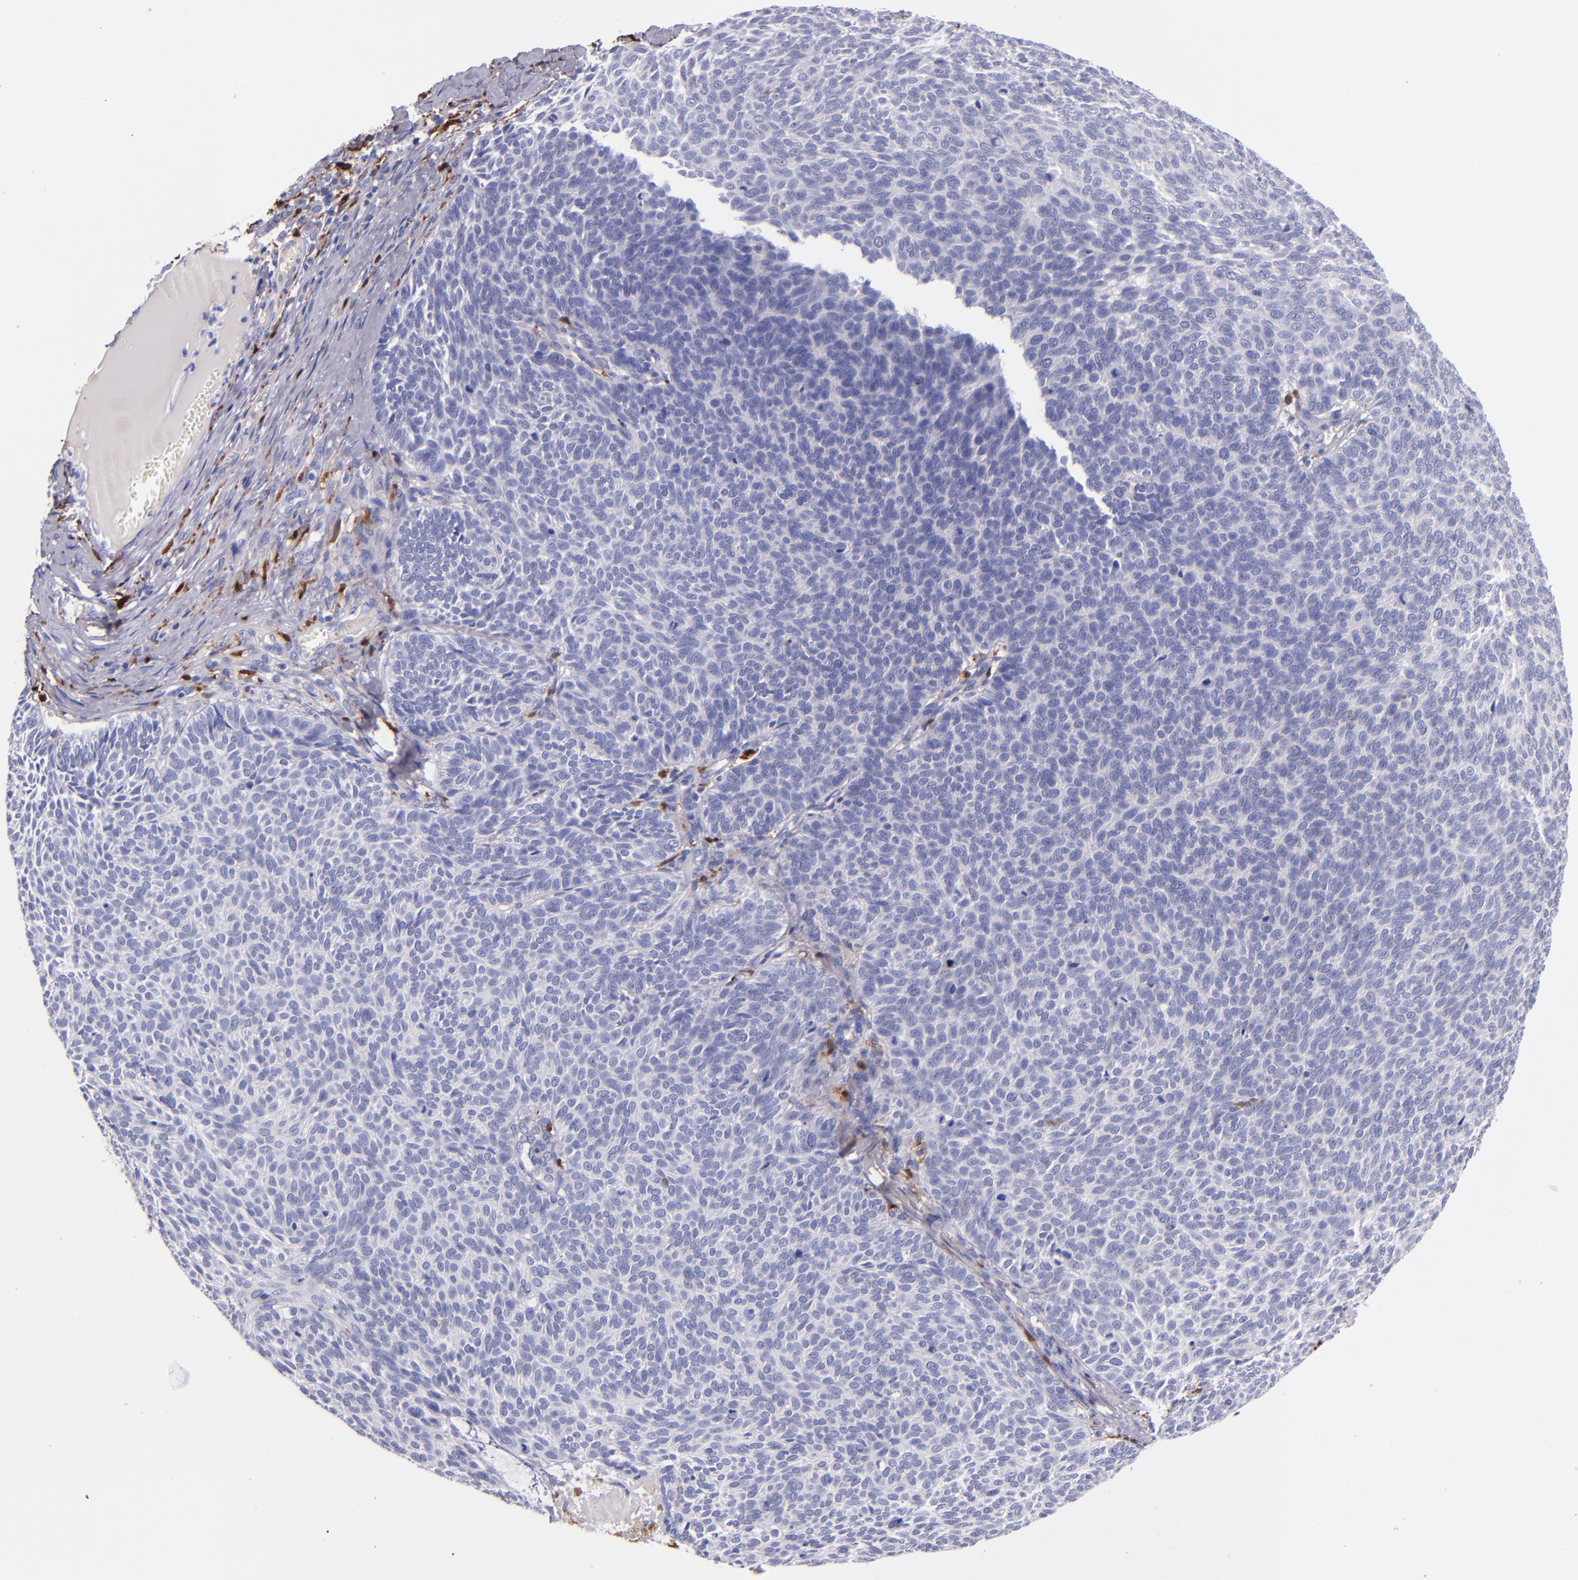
{"staining": {"intensity": "negative", "quantity": "none", "location": "none"}, "tissue": "skin cancer", "cell_type": "Tumor cells", "image_type": "cancer", "snomed": [{"axis": "morphology", "description": "Basal cell carcinoma"}, {"axis": "topography", "description": "Skin"}], "caption": "Immunohistochemistry of human skin cancer reveals no expression in tumor cells. (Immunohistochemistry (ihc), brightfield microscopy, high magnification).", "gene": "F13A1", "patient": {"sex": "male", "age": 63}}